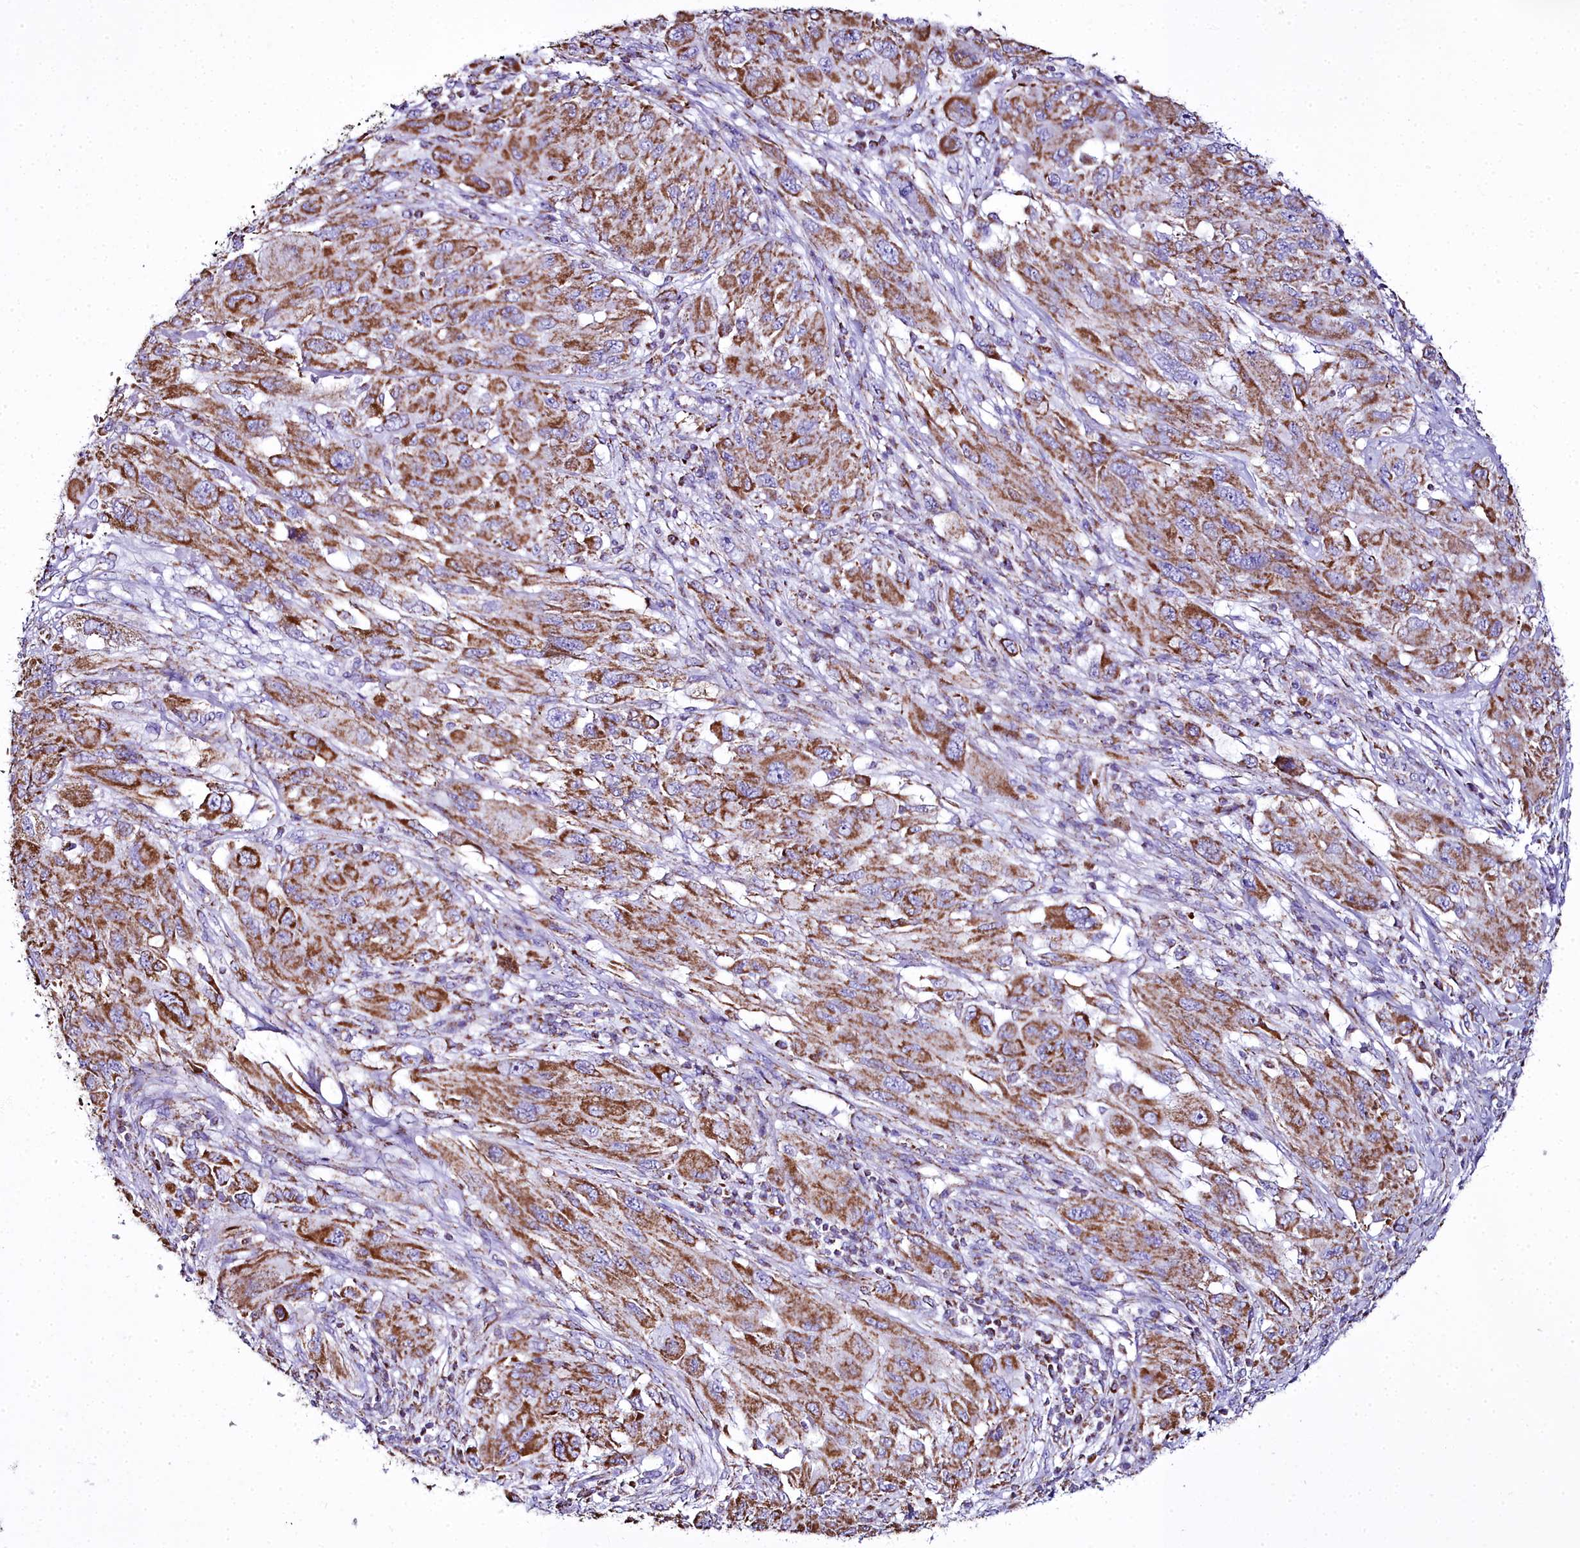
{"staining": {"intensity": "moderate", "quantity": ">75%", "location": "cytoplasmic/membranous"}, "tissue": "melanoma", "cell_type": "Tumor cells", "image_type": "cancer", "snomed": [{"axis": "morphology", "description": "Malignant melanoma, NOS"}, {"axis": "topography", "description": "Skin"}], "caption": "Melanoma tissue exhibits moderate cytoplasmic/membranous positivity in approximately >75% of tumor cells", "gene": "WDFY3", "patient": {"sex": "female", "age": 91}}